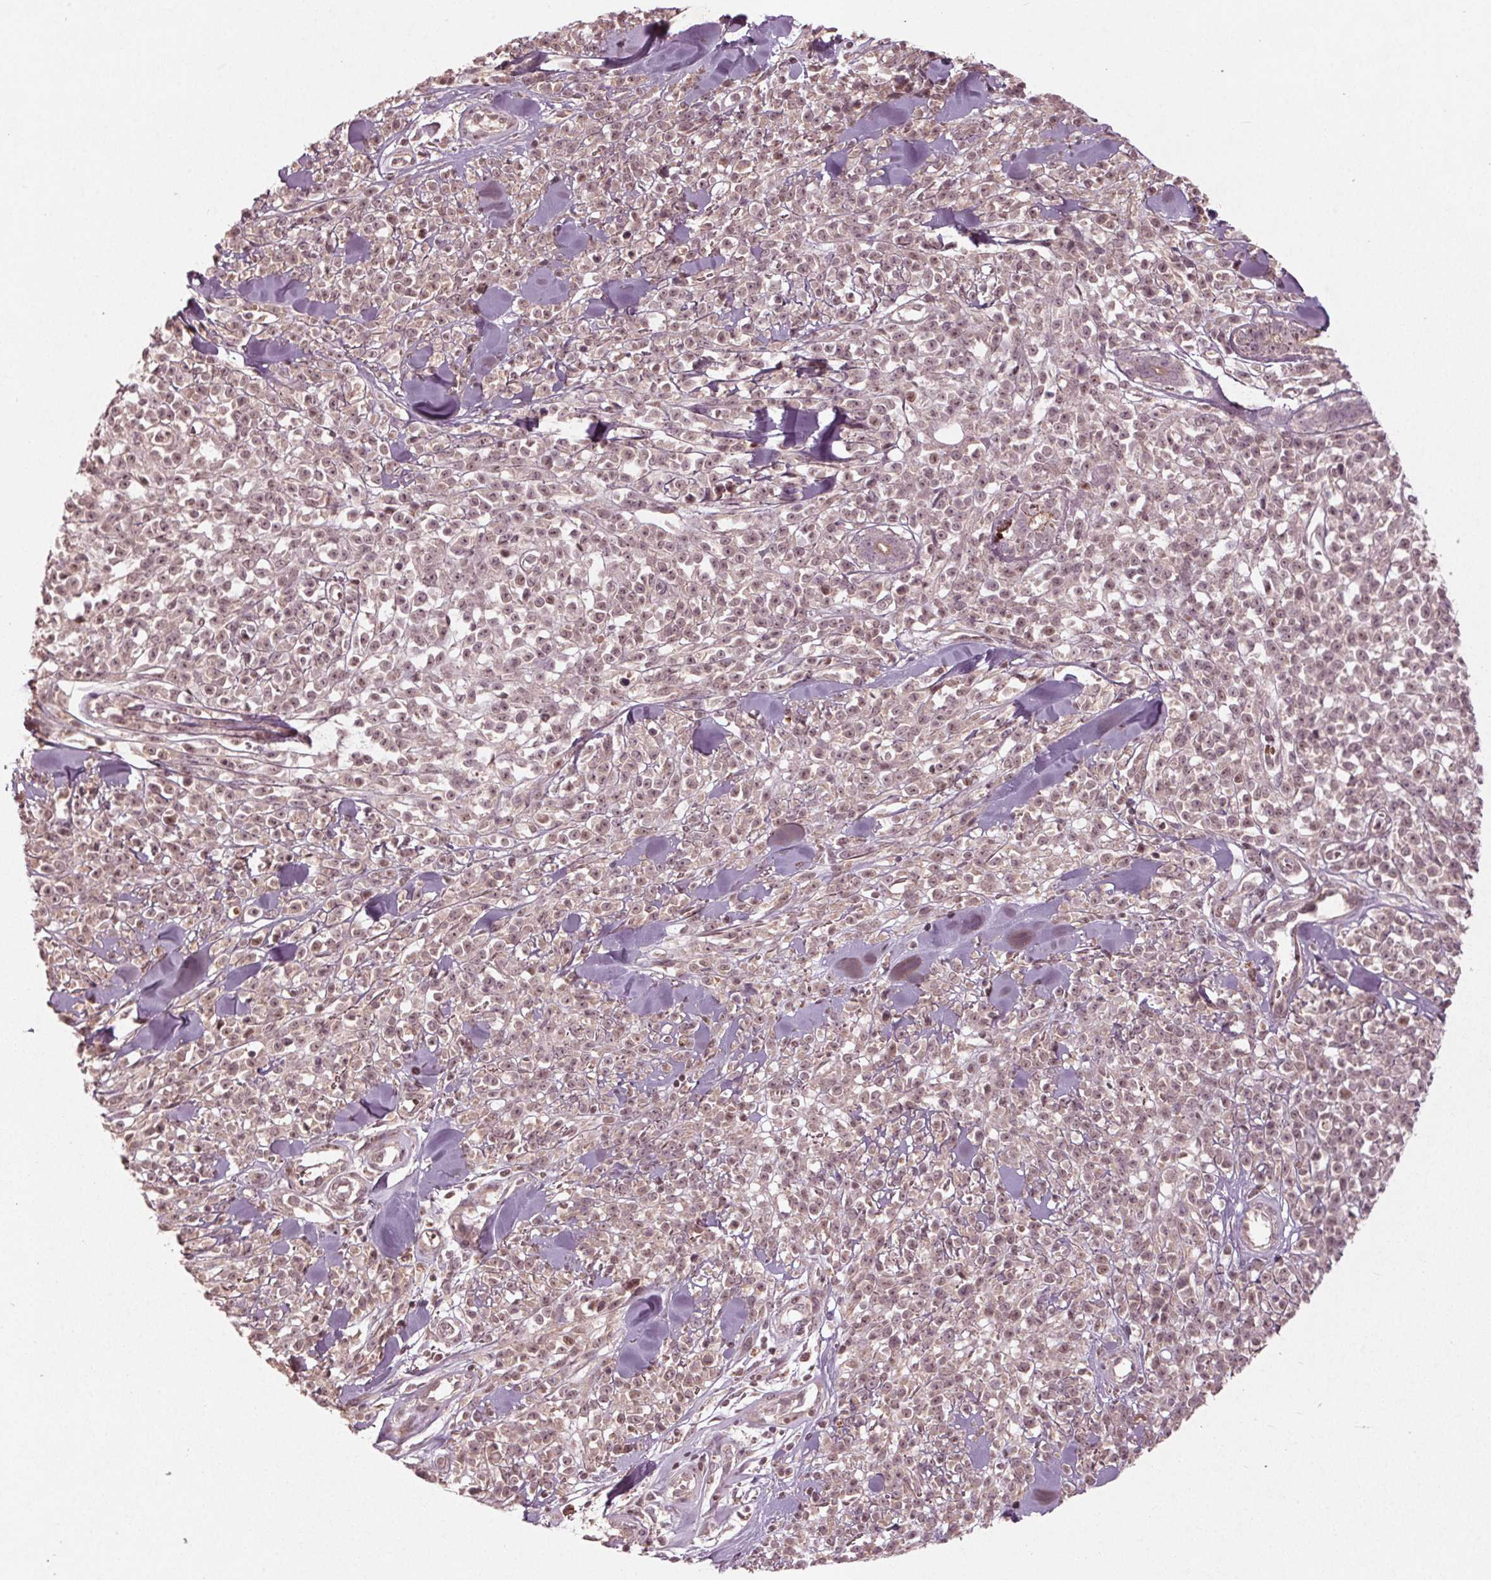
{"staining": {"intensity": "weak", "quantity": "<25%", "location": "nuclear"}, "tissue": "melanoma", "cell_type": "Tumor cells", "image_type": "cancer", "snomed": [{"axis": "morphology", "description": "Malignant melanoma, NOS"}, {"axis": "topography", "description": "Skin"}, {"axis": "topography", "description": "Skin of trunk"}], "caption": "The photomicrograph exhibits no staining of tumor cells in melanoma.", "gene": "CDKL4", "patient": {"sex": "male", "age": 74}}